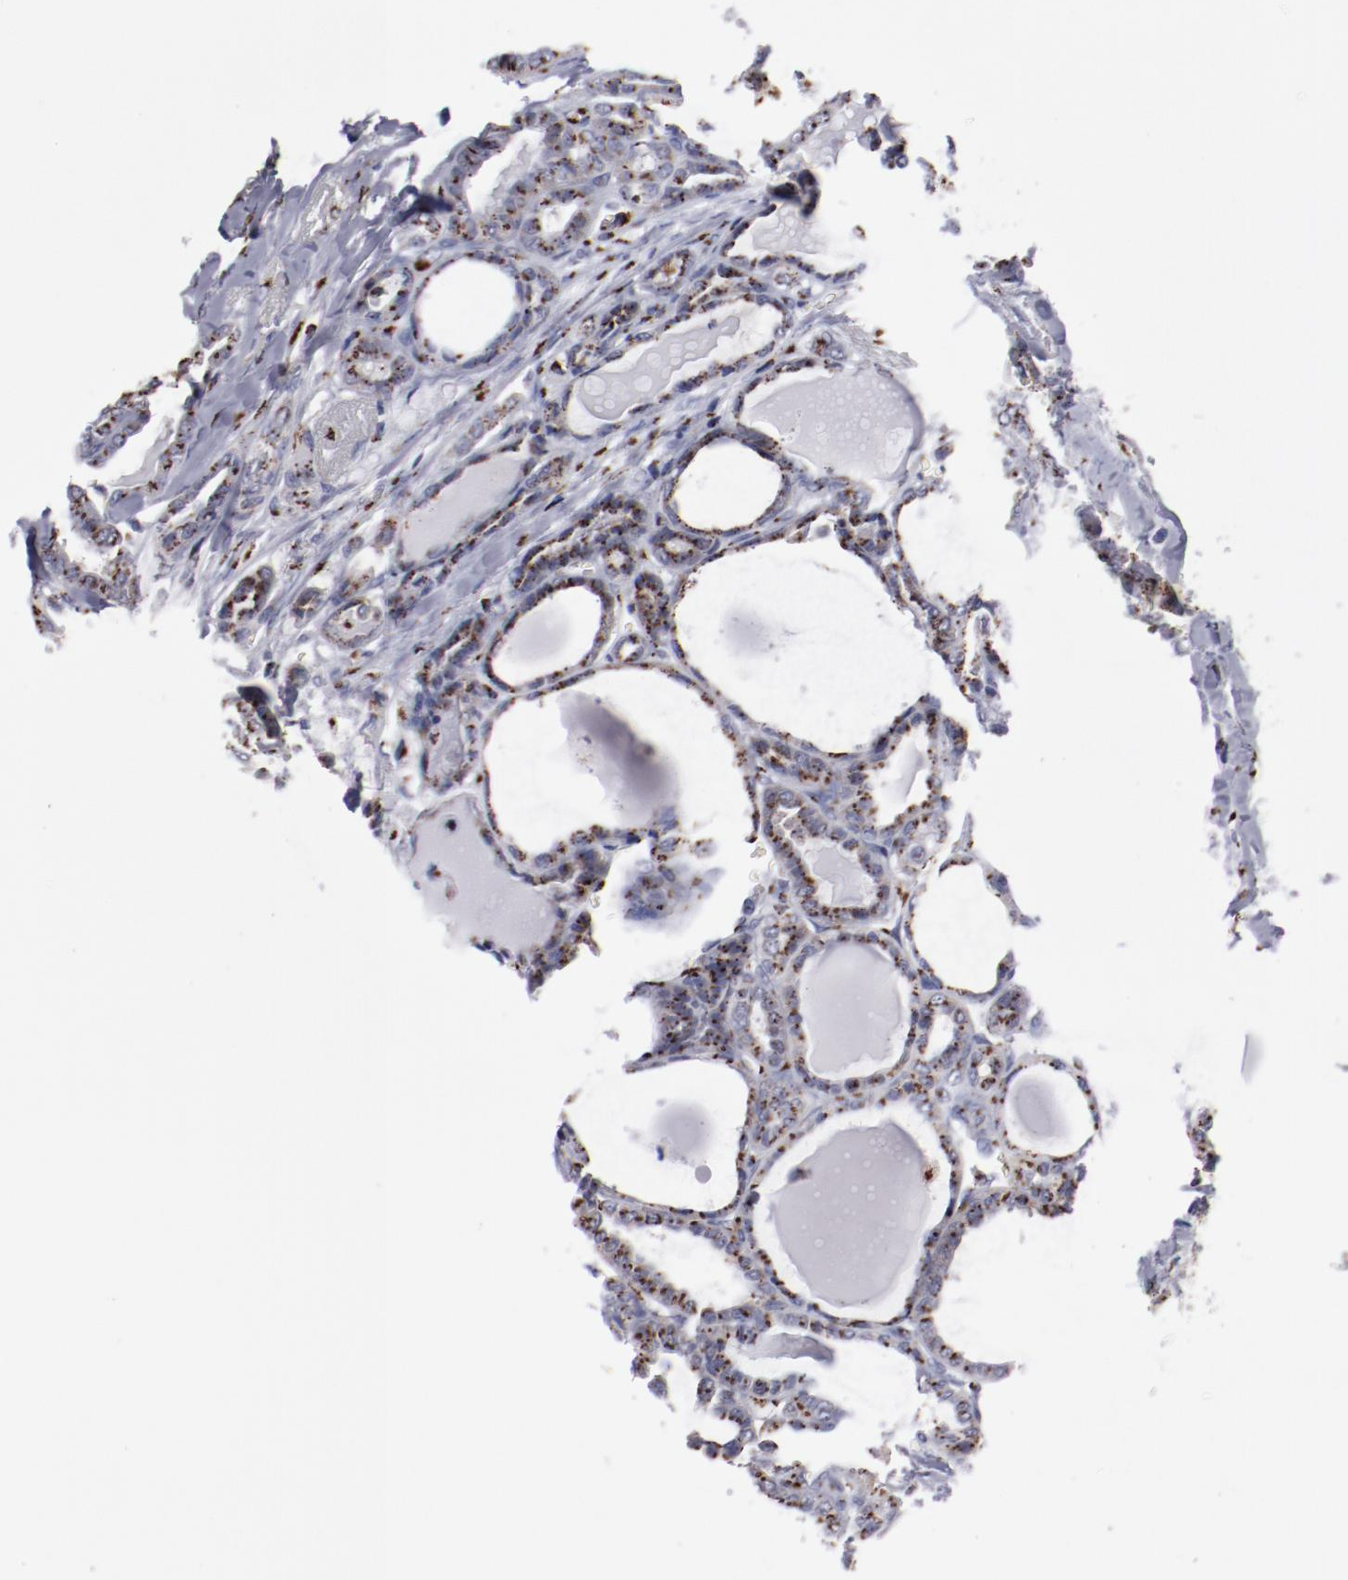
{"staining": {"intensity": "strong", "quantity": ">75%", "location": "cytoplasmic/membranous"}, "tissue": "thyroid cancer", "cell_type": "Tumor cells", "image_type": "cancer", "snomed": [{"axis": "morphology", "description": "Carcinoma, NOS"}, {"axis": "topography", "description": "Thyroid gland"}], "caption": "Approximately >75% of tumor cells in human thyroid cancer (carcinoma) reveal strong cytoplasmic/membranous protein staining as visualized by brown immunohistochemical staining.", "gene": "GOLIM4", "patient": {"sex": "female", "age": 91}}